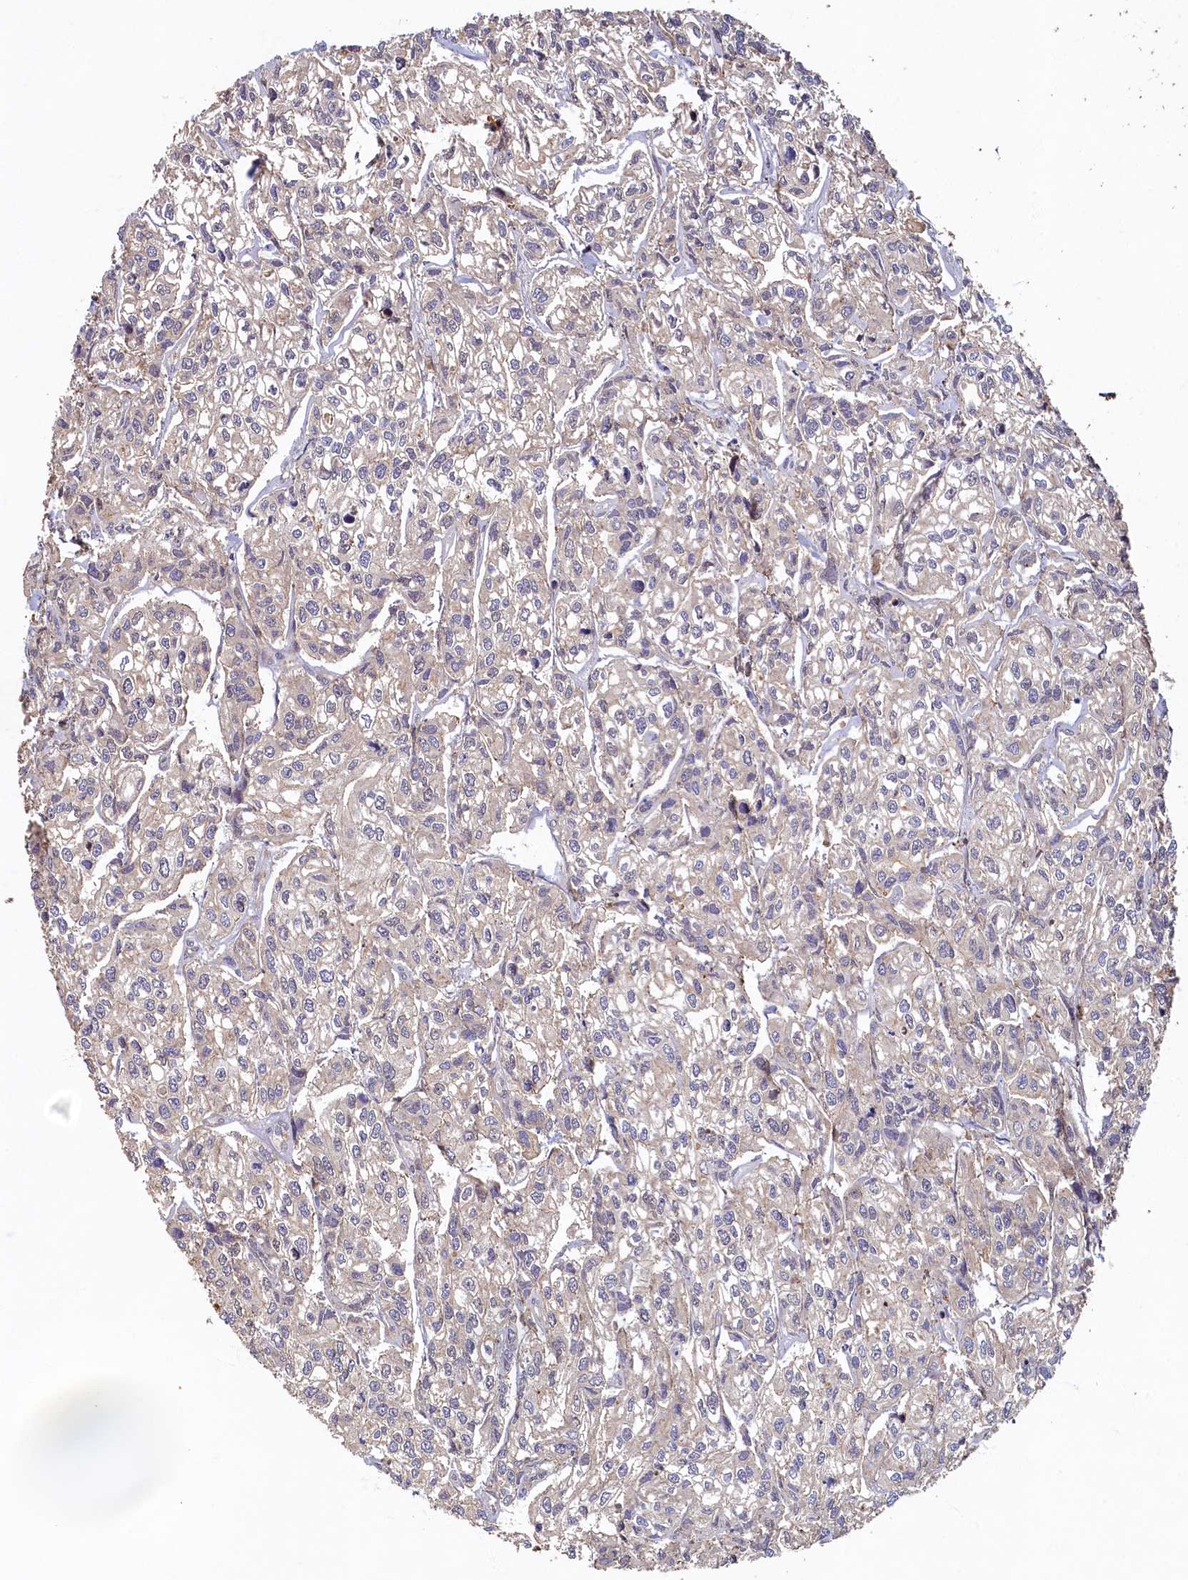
{"staining": {"intensity": "negative", "quantity": "none", "location": "none"}, "tissue": "urothelial cancer", "cell_type": "Tumor cells", "image_type": "cancer", "snomed": [{"axis": "morphology", "description": "Urothelial carcinoma, High grade"}, {"axis": "topography", "description": "Urinary bladder"}], "caption": "Tumor cells show no significant positivity in urothelial cancer.", "gene": "LCMT2", "patient": {"sex": "male", "age": 67}}